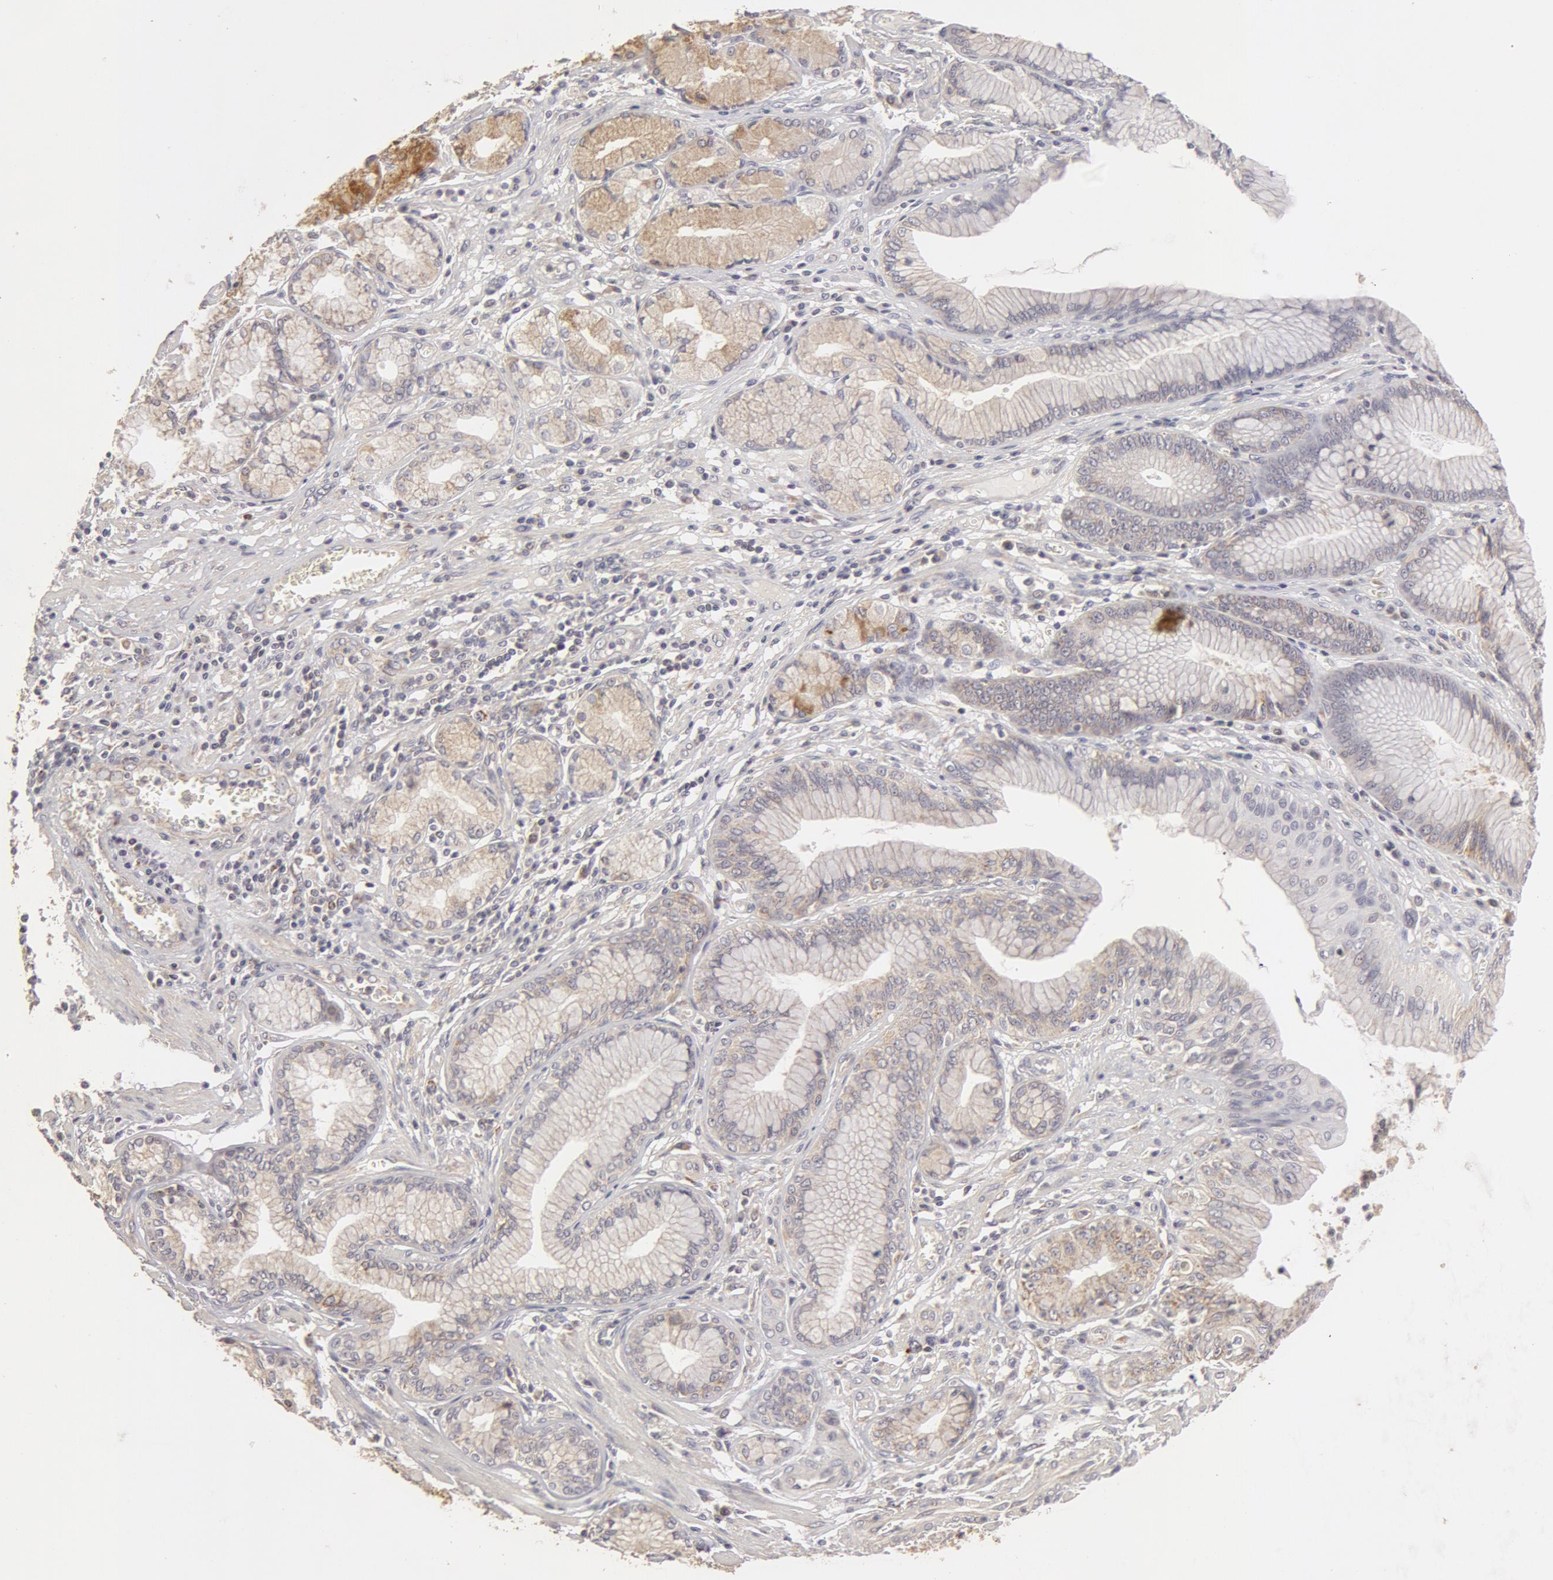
{"staining": {"intensity": "moderate", "quantity": "25%-75%", "location": "cytoplasmic/membranous"}, "tissue": "stomach cancer", "cell_type": "Tumor cells", "image_type": "cancer", "snomed": [{"axis": "morphology", "description": "Adenocarcinoma, NOS"}, {"axis": "topography", "description": "Pancreas"}, {"axis": "topography", "description": "Stomach, upper"}], "caption": "Approximately 25%-75% of tumor cells in stomach adenocarcinoma reveal moderate cytoplasmic/membranous protein expression as visualized by brown immunohistochemical staining.", "gene": "ADPRH", "patient": {"sex": "male", "age": 77}}